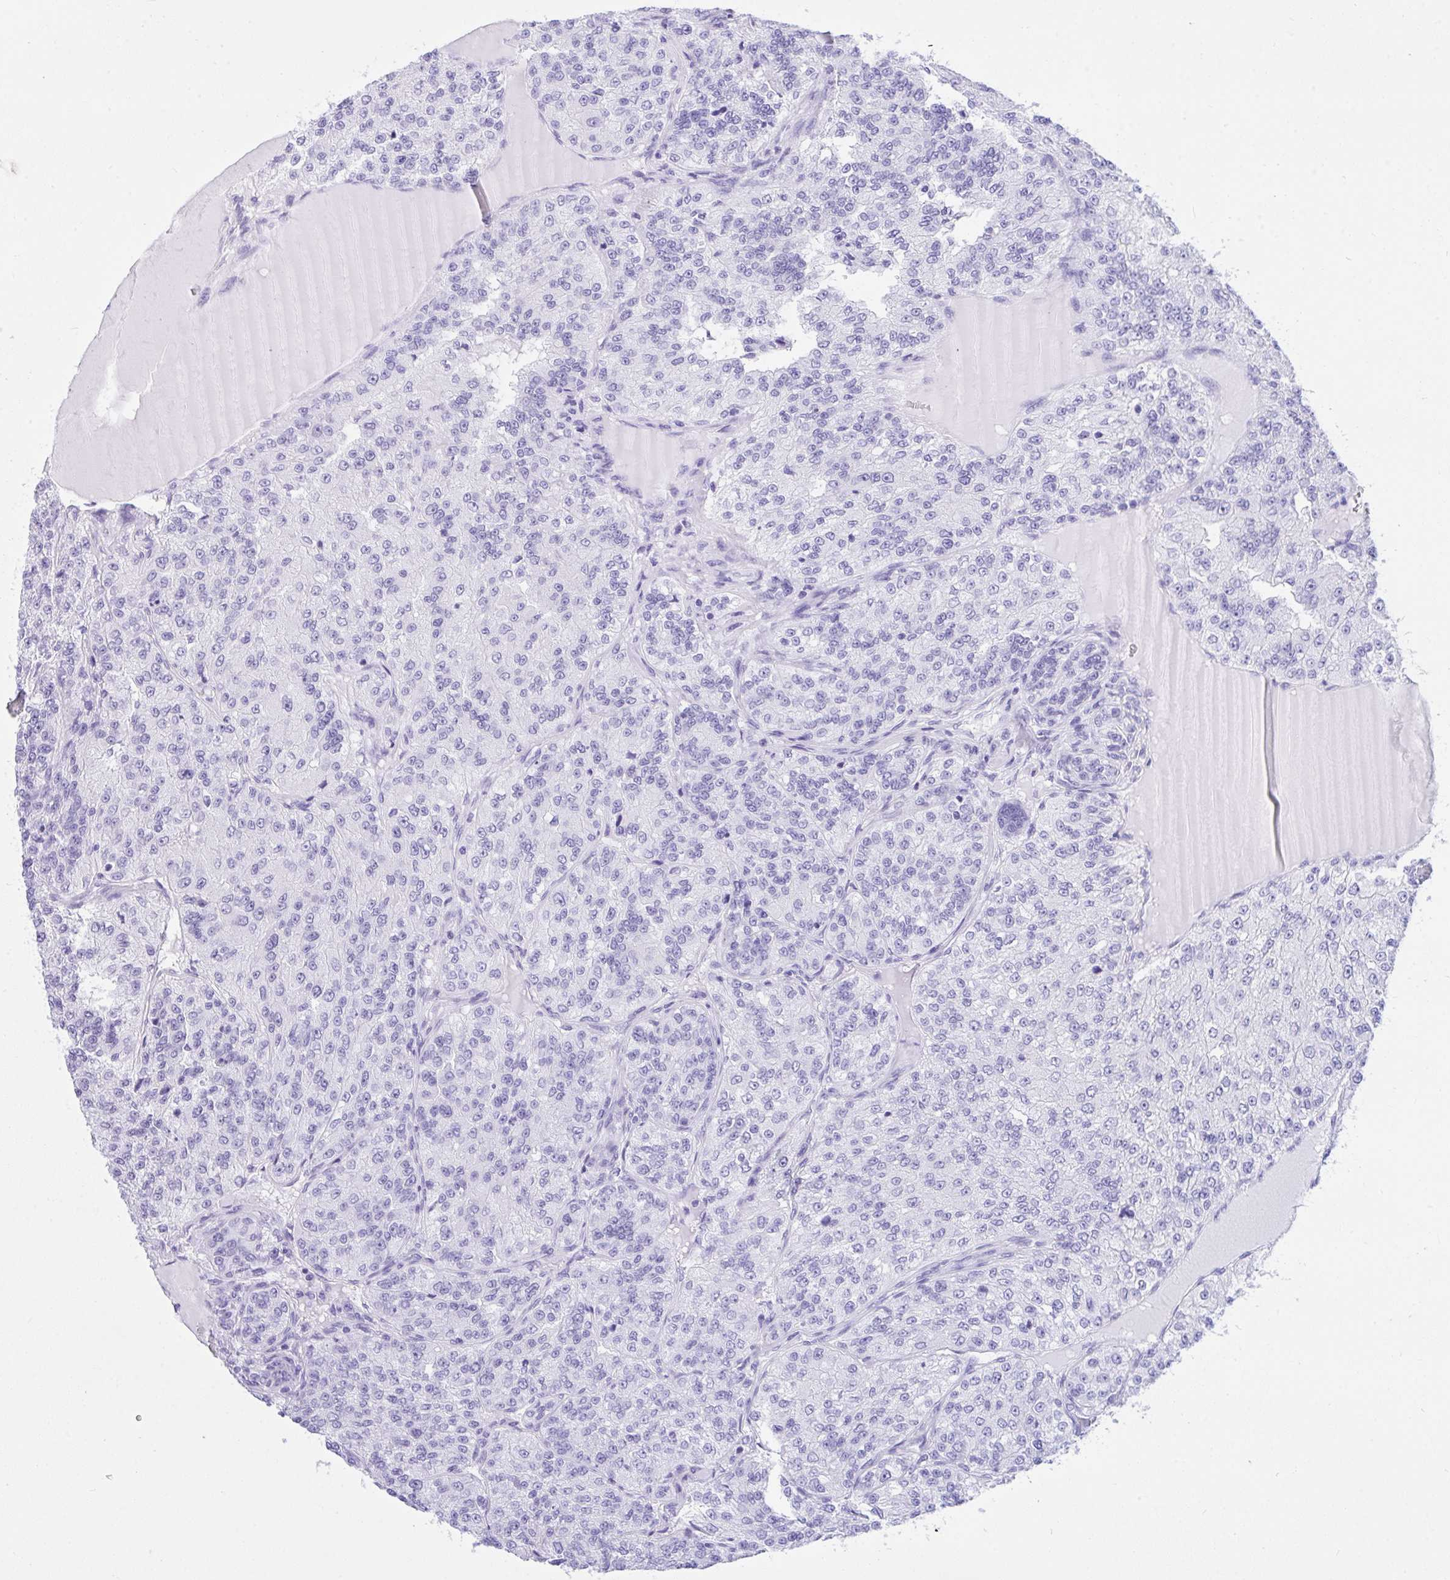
{"staining": {"intensity": "negative", "quantity": "none", "location": "none"}, "tissue": "renal cancer", "cell_type": "Tumor cells", "image_type": "cancer", "snomed": [{"axis": "morphology", "description": "Adenocarcinoma, NOS"}, {"axis": "topography", "description": "Kidney"}], "caption": "A high-resolution histopathology image shows immunohistochemistry (IHC) staining of renal cancer (adenocarcinoma), which exhibits no significant expression in tumor cells.", "gene": "TLN2", "patient": {"sex": "female", "age": 63}}